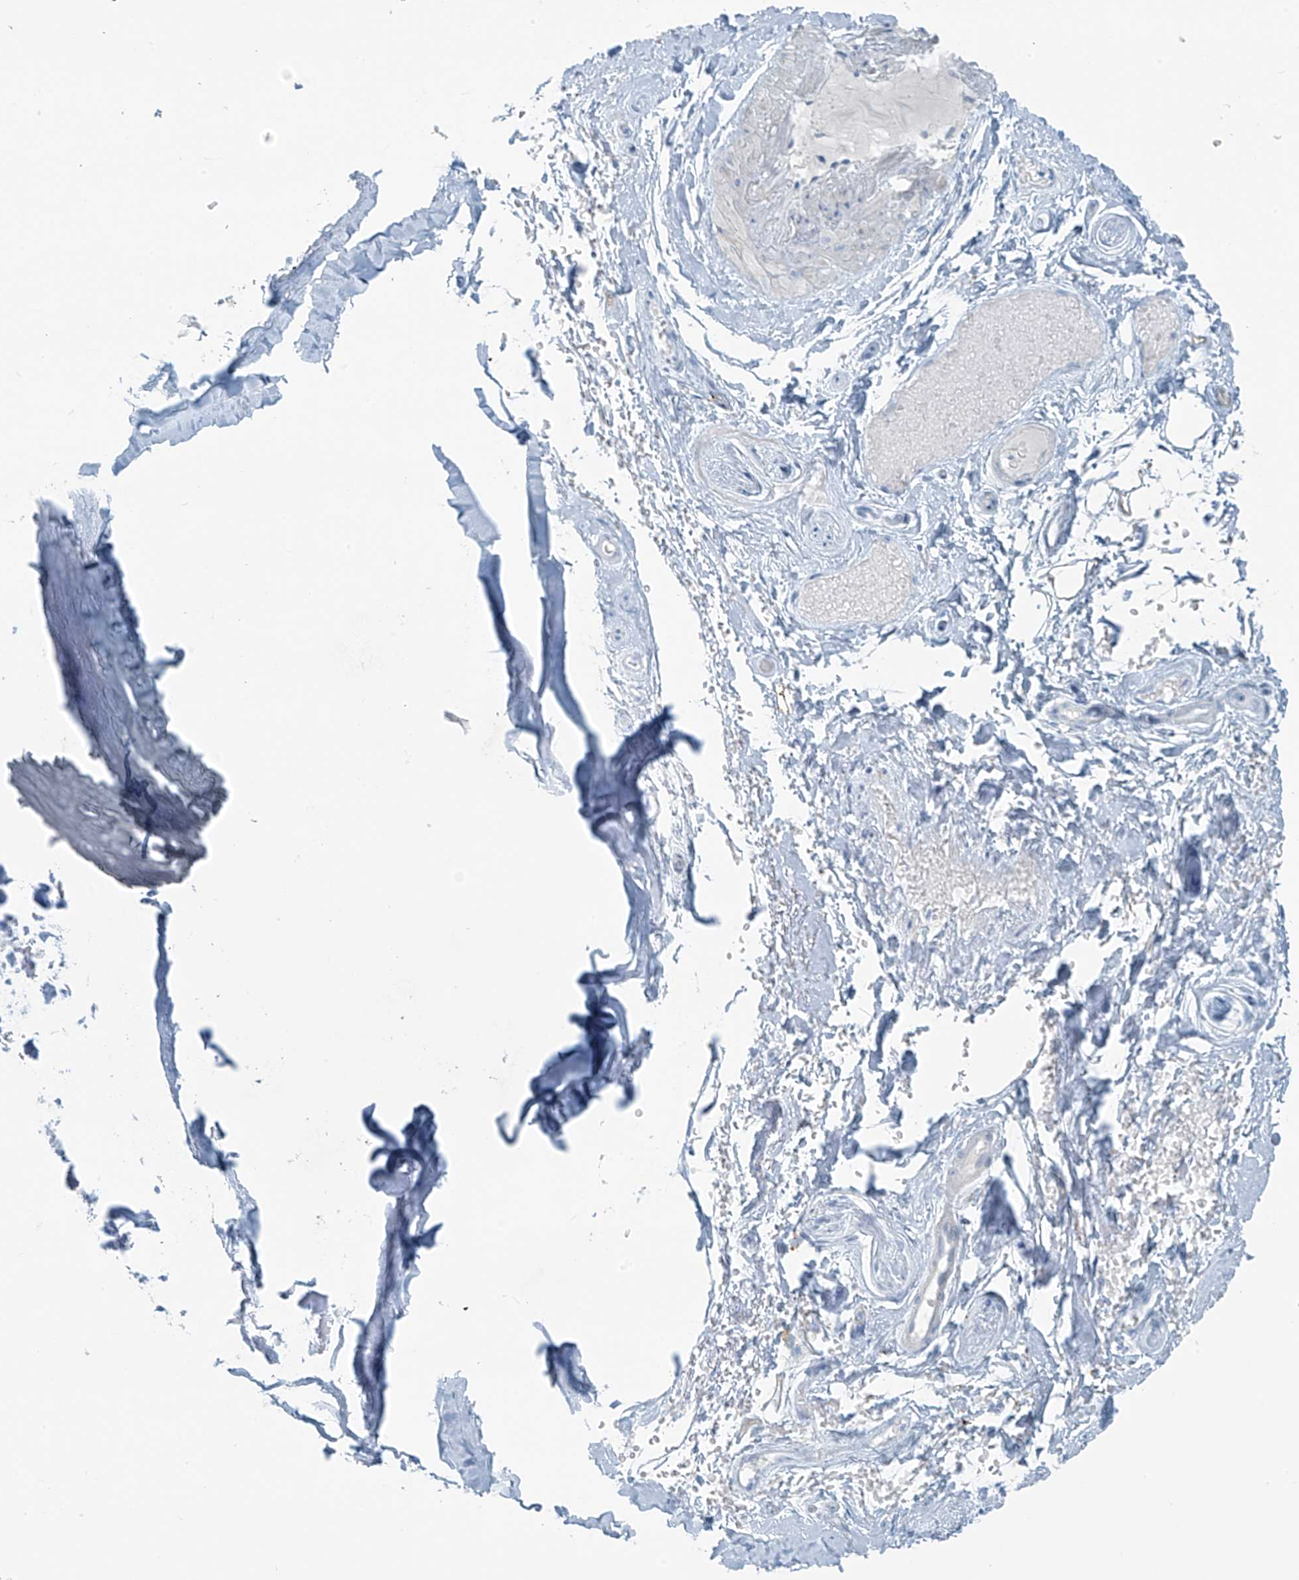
{"staining": {"intensity": "negative", "quantity": "none", "location": "none"}, "tissue": "adipose tissue", "cell_type": "Adipocytes", "image_type": "normal", "snomed": [{"axis": "morphology", "description": "Normal tissue, NOS"}, {"axis": "morphology", "description": "Basal cell carcinoma"}, {"axis": "topography", "description": "Skin"}], "caption": "This micrograph is of benign adipose tissue stained with immunohistochemistry (IHC) to label a protein in brown with the nuclei are counter-stained blue. There is no positivity in adipocytes.", "gene": "SLC25A43", "patient": {"sex": "female", "age": 89}}